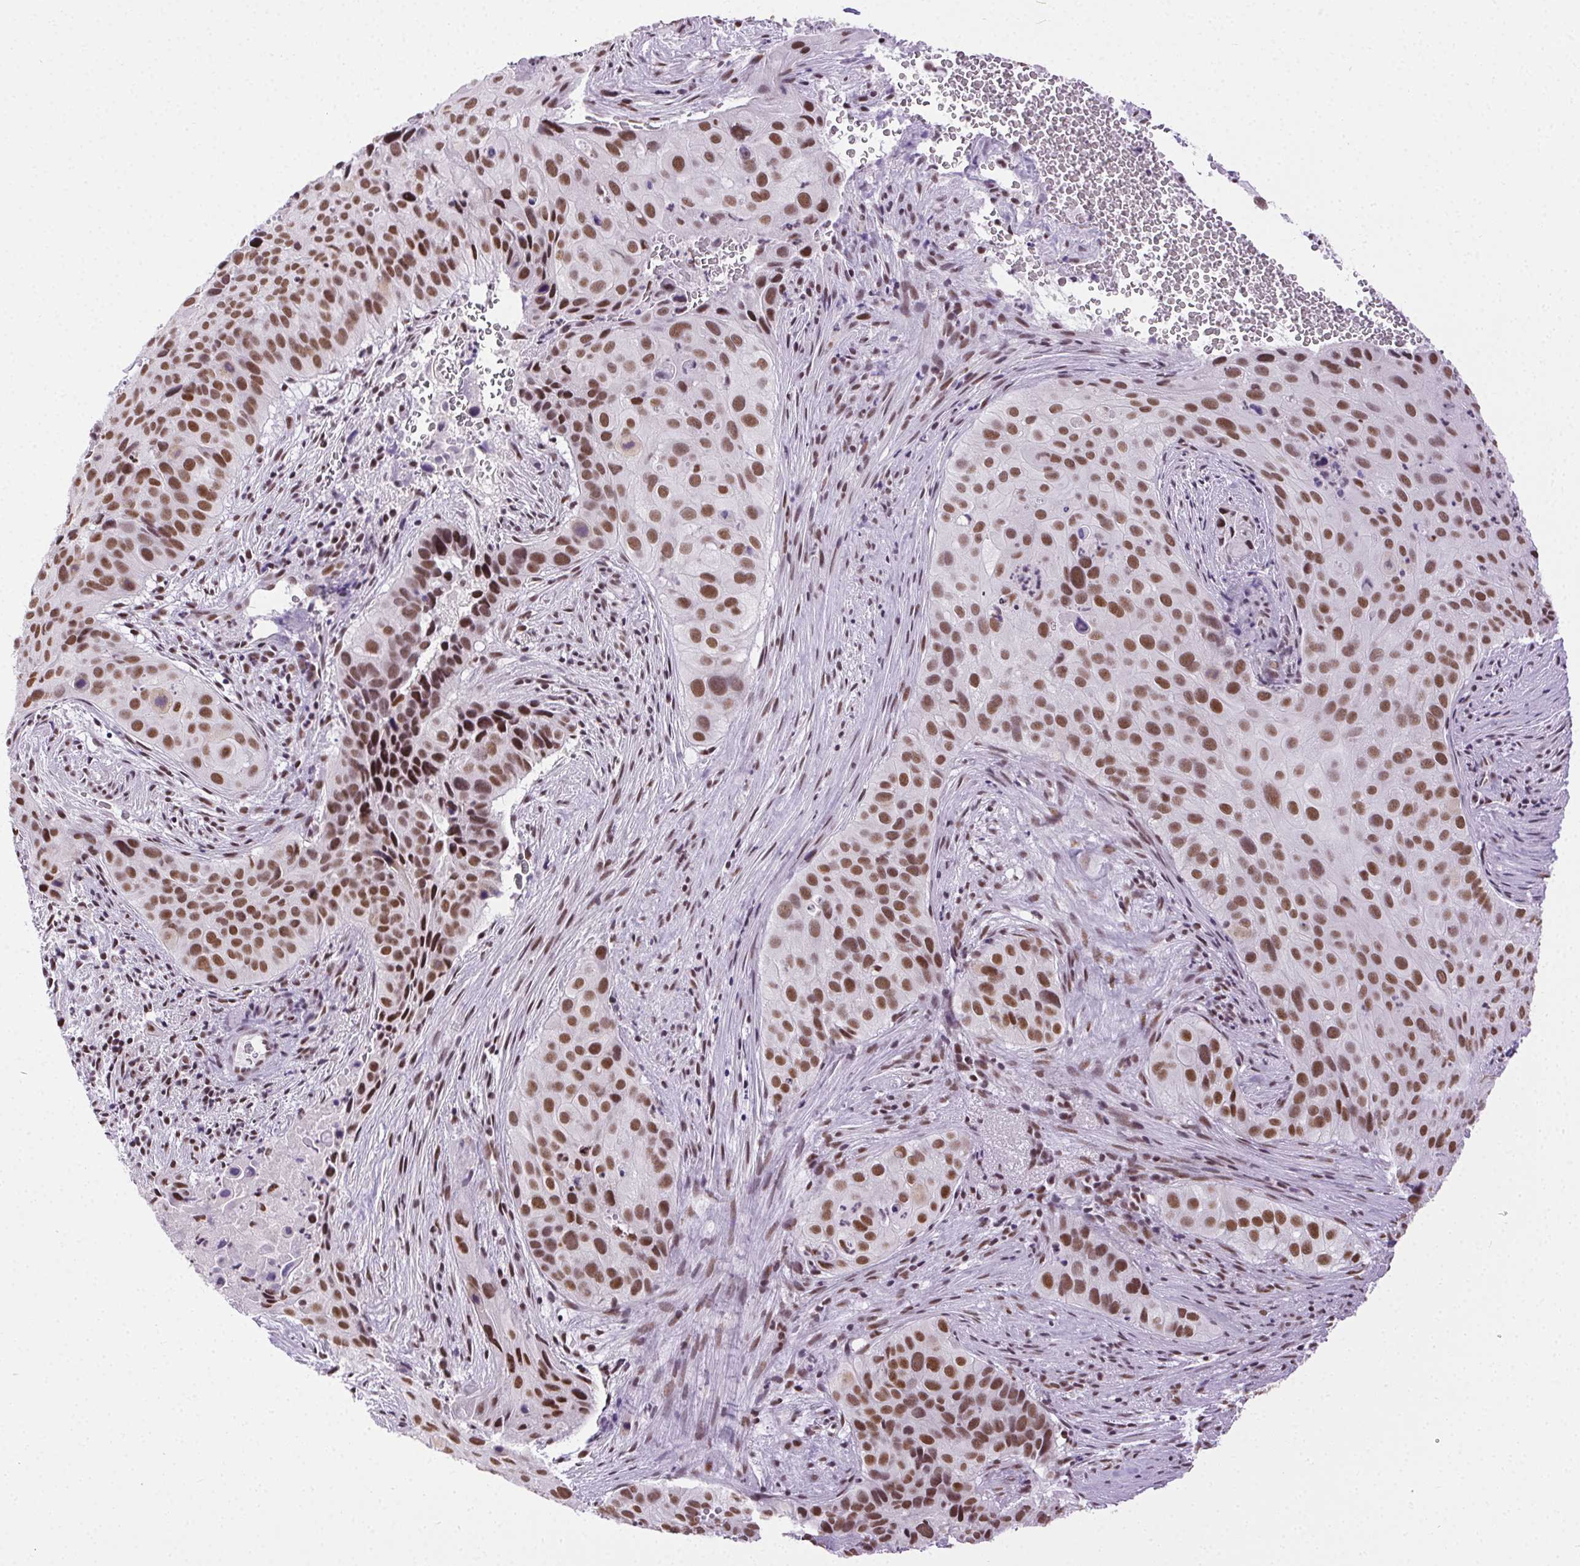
{"staining": {"intensity": "moderate", "quantity": ">75%", "location": "nuclear"}, "tissue": "cervical cancer", "cell_type": "Tumor cells", "image_type": "cancer", "snomed": [{"axis": "morphology", "description": "Squamous cell carcinoma, NOS"}, {"axis": "topography", "description": "Cervix"}], "caption": "DAB (3,3'-diaminobenzidine) immunohistochemical staining of squamous cell carcinoma (cervical) displays moderate nuclear protein staining in about >75% of tumor cells. The staining was performed using DAB, with brown indicating positive protein expression. Nuclei are stained blue with hematoxylin.", "gene": "TRA2B", "patient": {"sex": "female", "age": 38}}